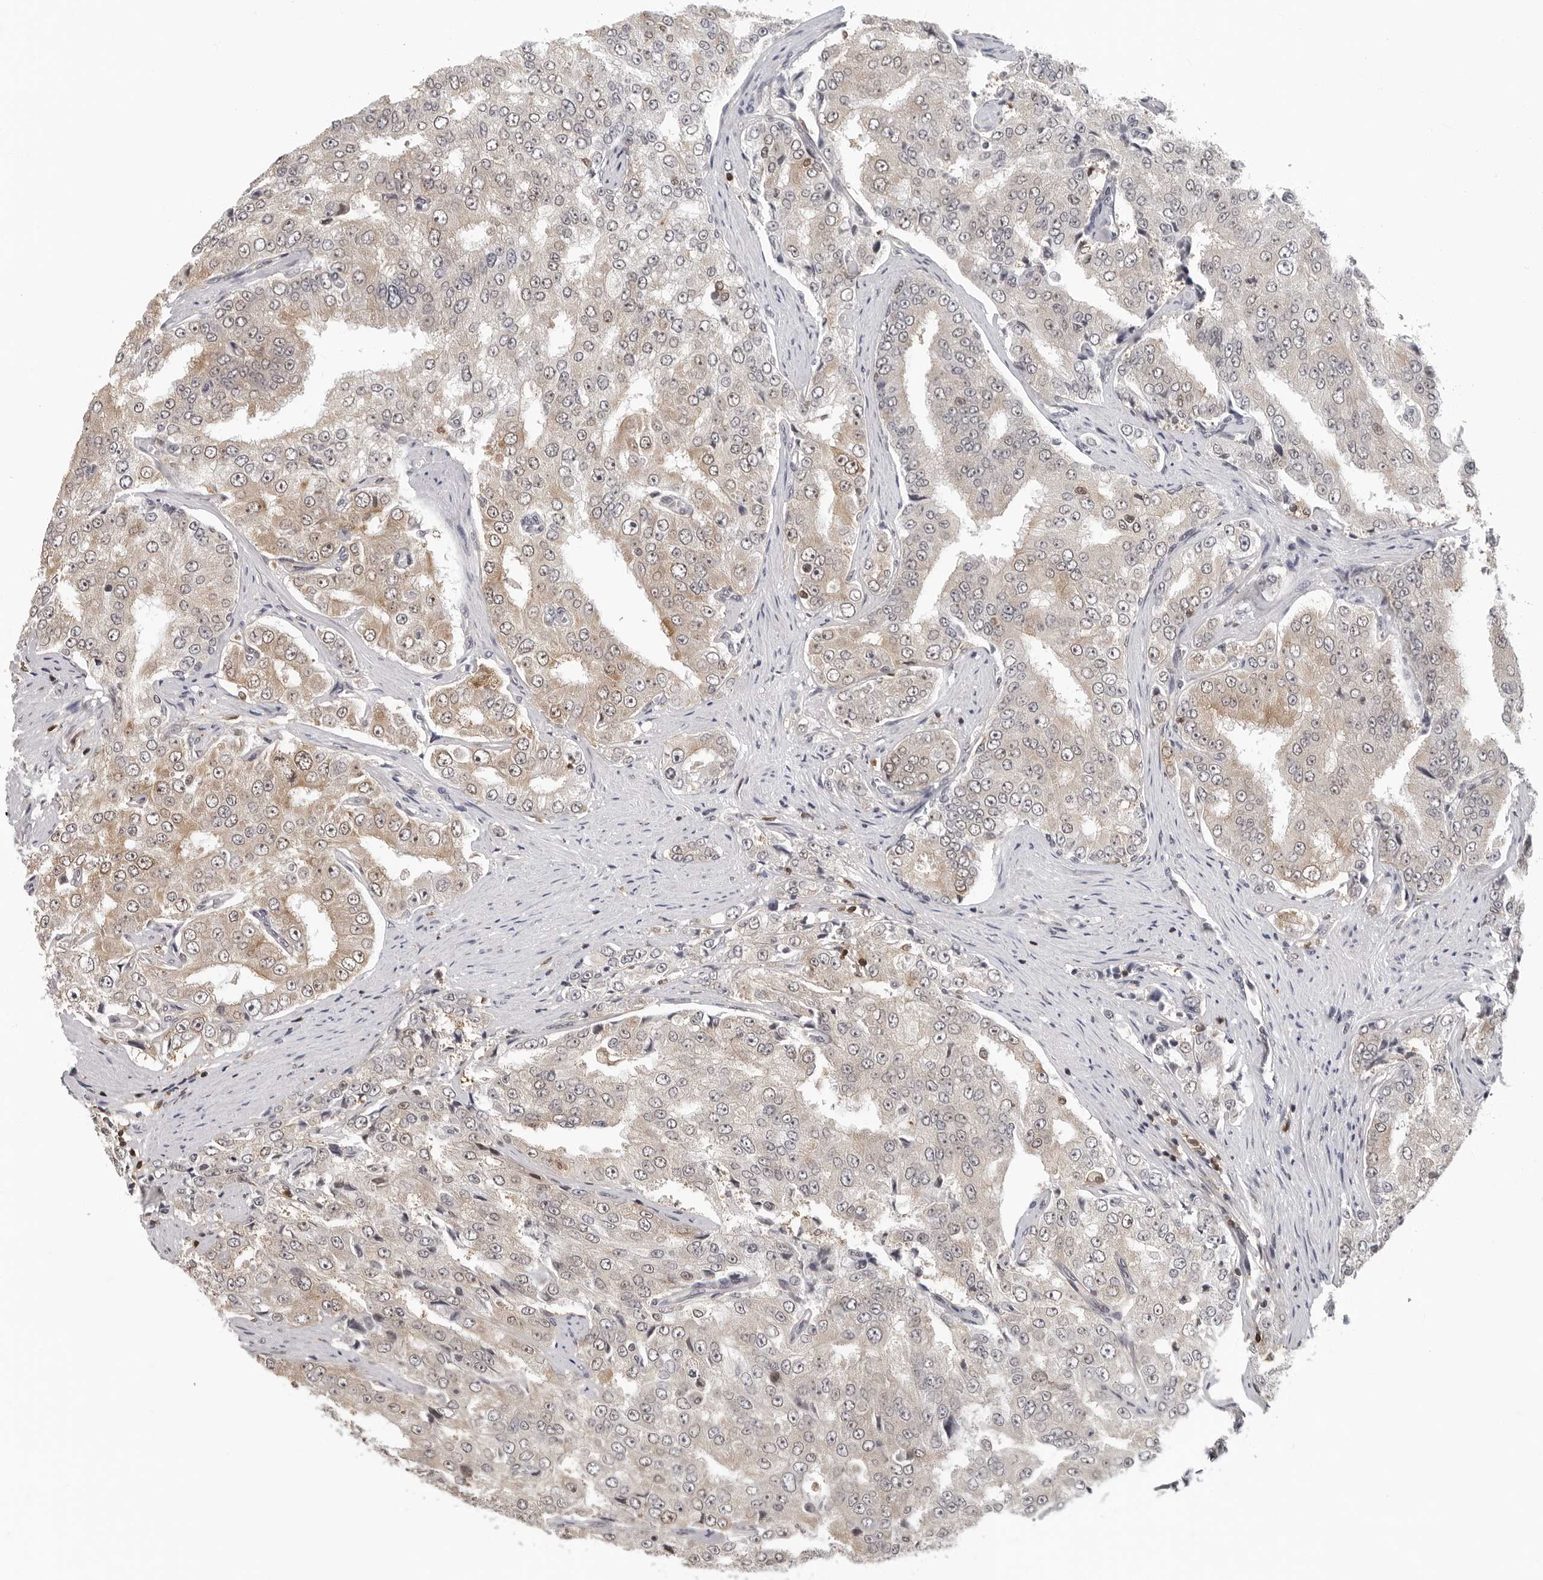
{"staining": {"intensity": "weak", "quantity": "25%-75%", "location": "cytoplasmic/membranous"}, "tissue": "prostate cancer", "cell_type": "Tumor cells", "image_type": "cancer", "snomed": [{"axis": "morphology", "description": "Adenocarcinoma, High grade"}, {"axis": "topography", "description": "Prostate"}], "caption": "Approximately 25%-75% of tumor cells in human prostate cancer (adenocarcinoma (high-grade)) show weak cytoplasmic/membranous protein positivity as visualized by brown immunohistochemical staining.", "gene": "HSPH1", "patient": {"sex": "male", "age": 58}}